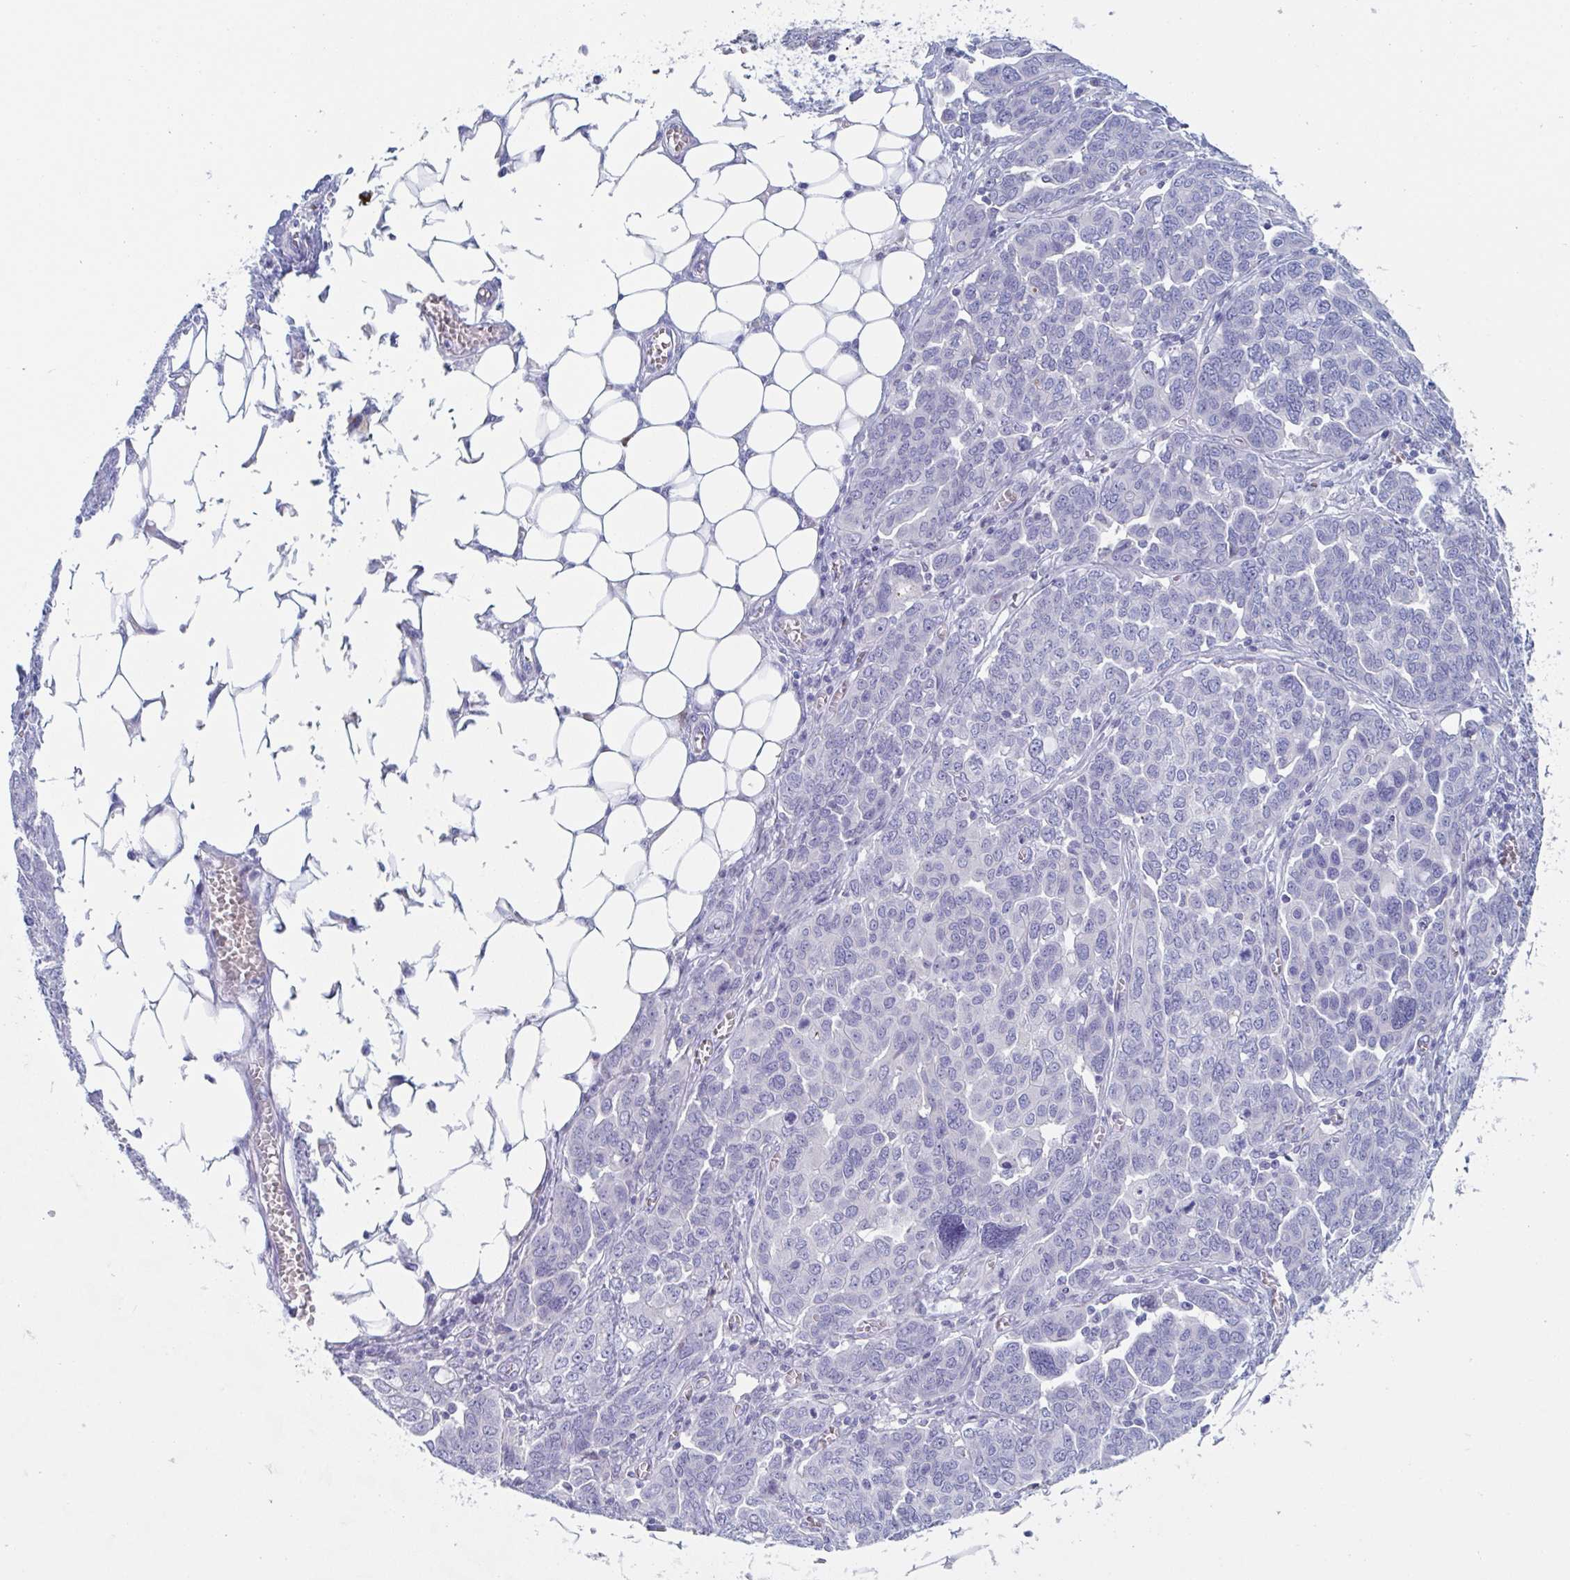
{"staining": {"intensity": "negative", "quantity": "none", "location": "none"}, "tissue": "ovarian cancer", "cell_type": "Tumor cells", "image_type": "cancer", "snomed": [{"axis": "morphology", "description": "Cystadenocarcinoma, serous, NOS"}, {"axis": "topography", "description": "Ovary"}], "caption": "This micrograph is of serous cystadenocarcinoma (ovarian) stained with immunohistochemistry to label a protein in brown with the nuclei are counter-stained blue. There is no staining in tumor cells.", "gene": "NT5C3B", "patient": {"sex": "female", "age": 59}}